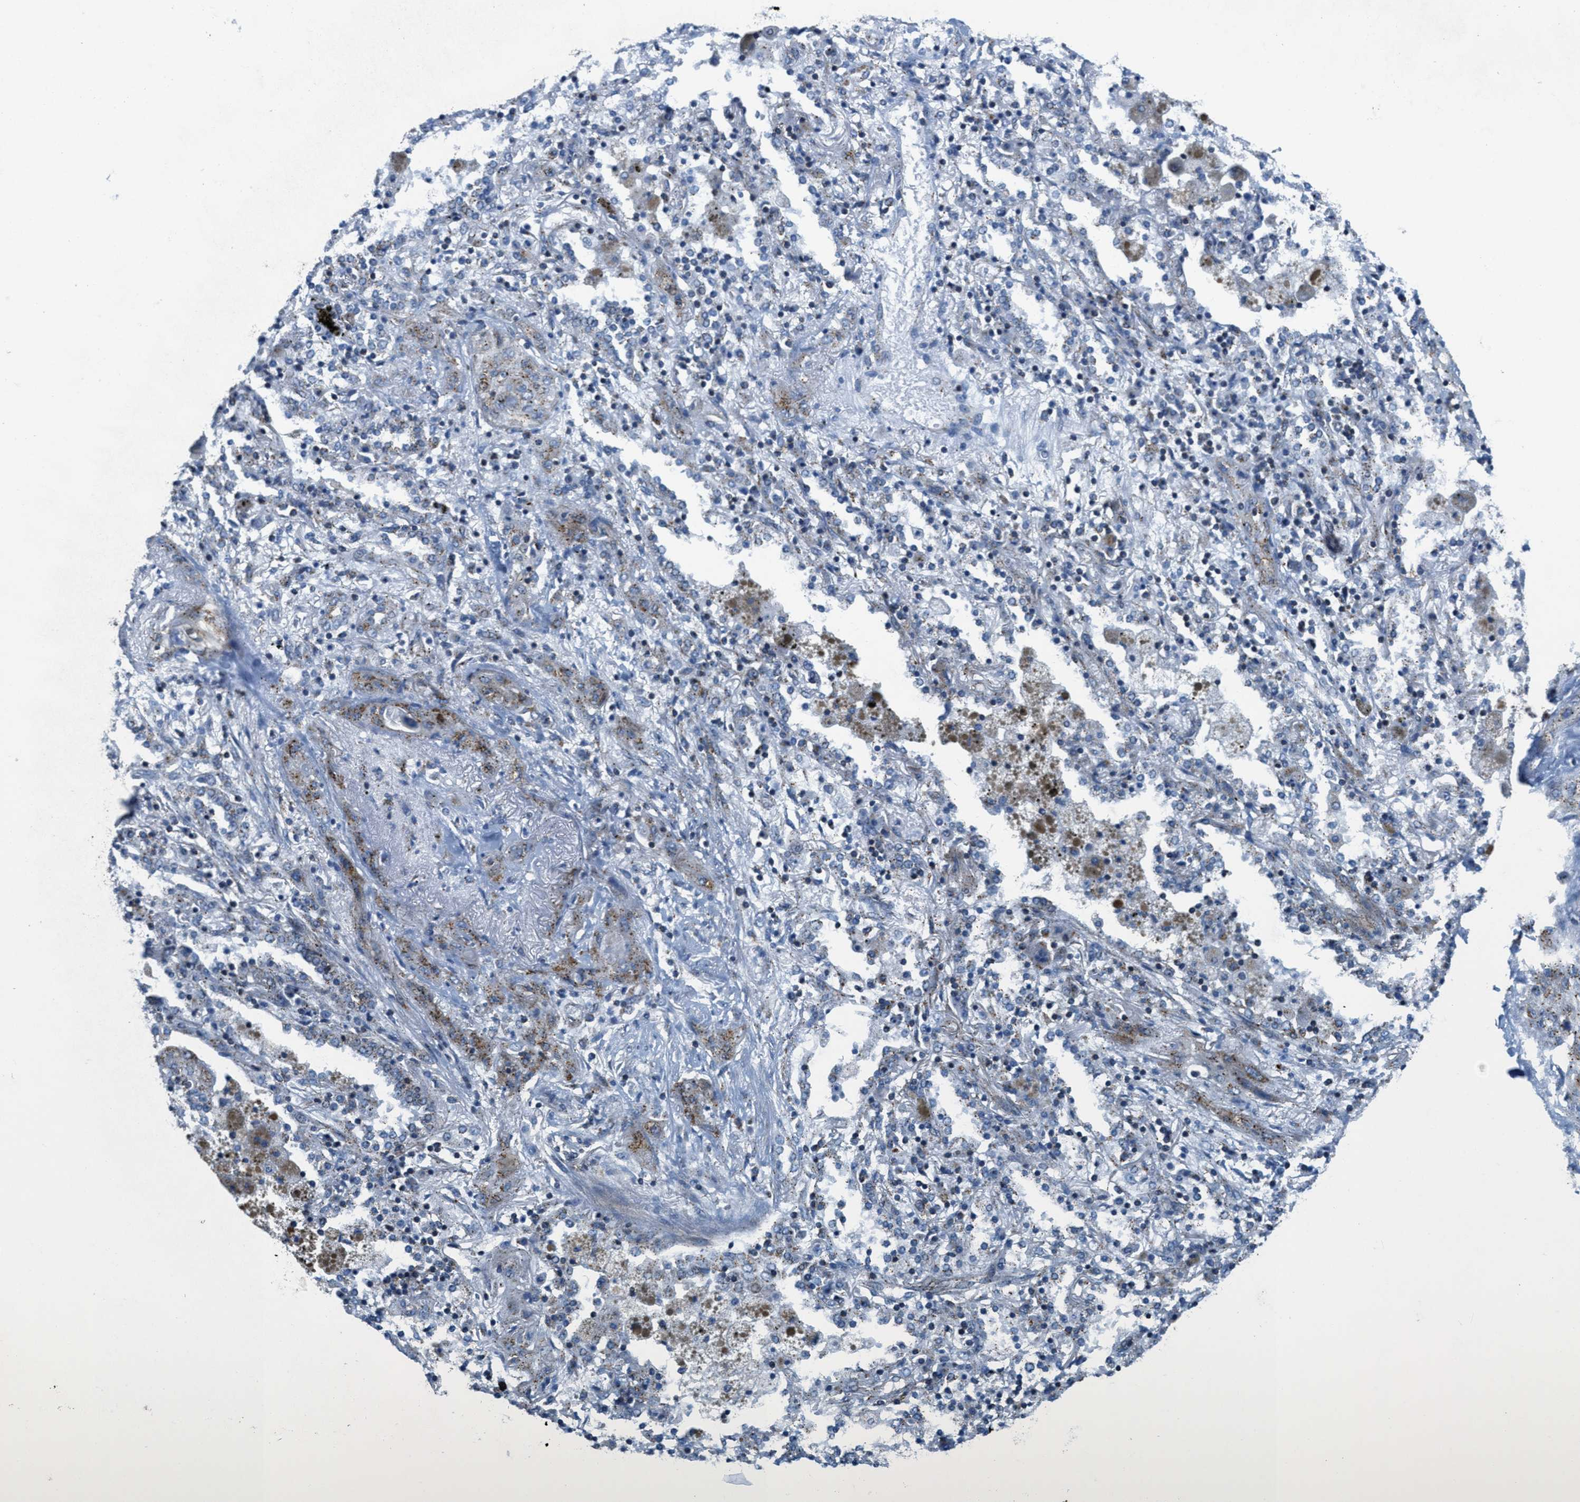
{"staining": {"intensity": "weak", "quantity": "25%-75%", "location": "cytoplasmic/membranous"}, "tissue": "lung cancer", "cell_type": "Tumor cells", "image_type": "cancer", "snomed": [{"axis": "morphology", "description": "Squamous cell carcinoma, NOS"}, {"axis": "topography", "description": "Lung"}], "caption": "The micrograph displays a brown stain indicating the presence of a protein in the cytoplasmic/membranous of tumor cells in lung cancer (squamous cell carcinoma).", "gene": "MFSD13A", "patient": {"sex": "female", "age": 47}}